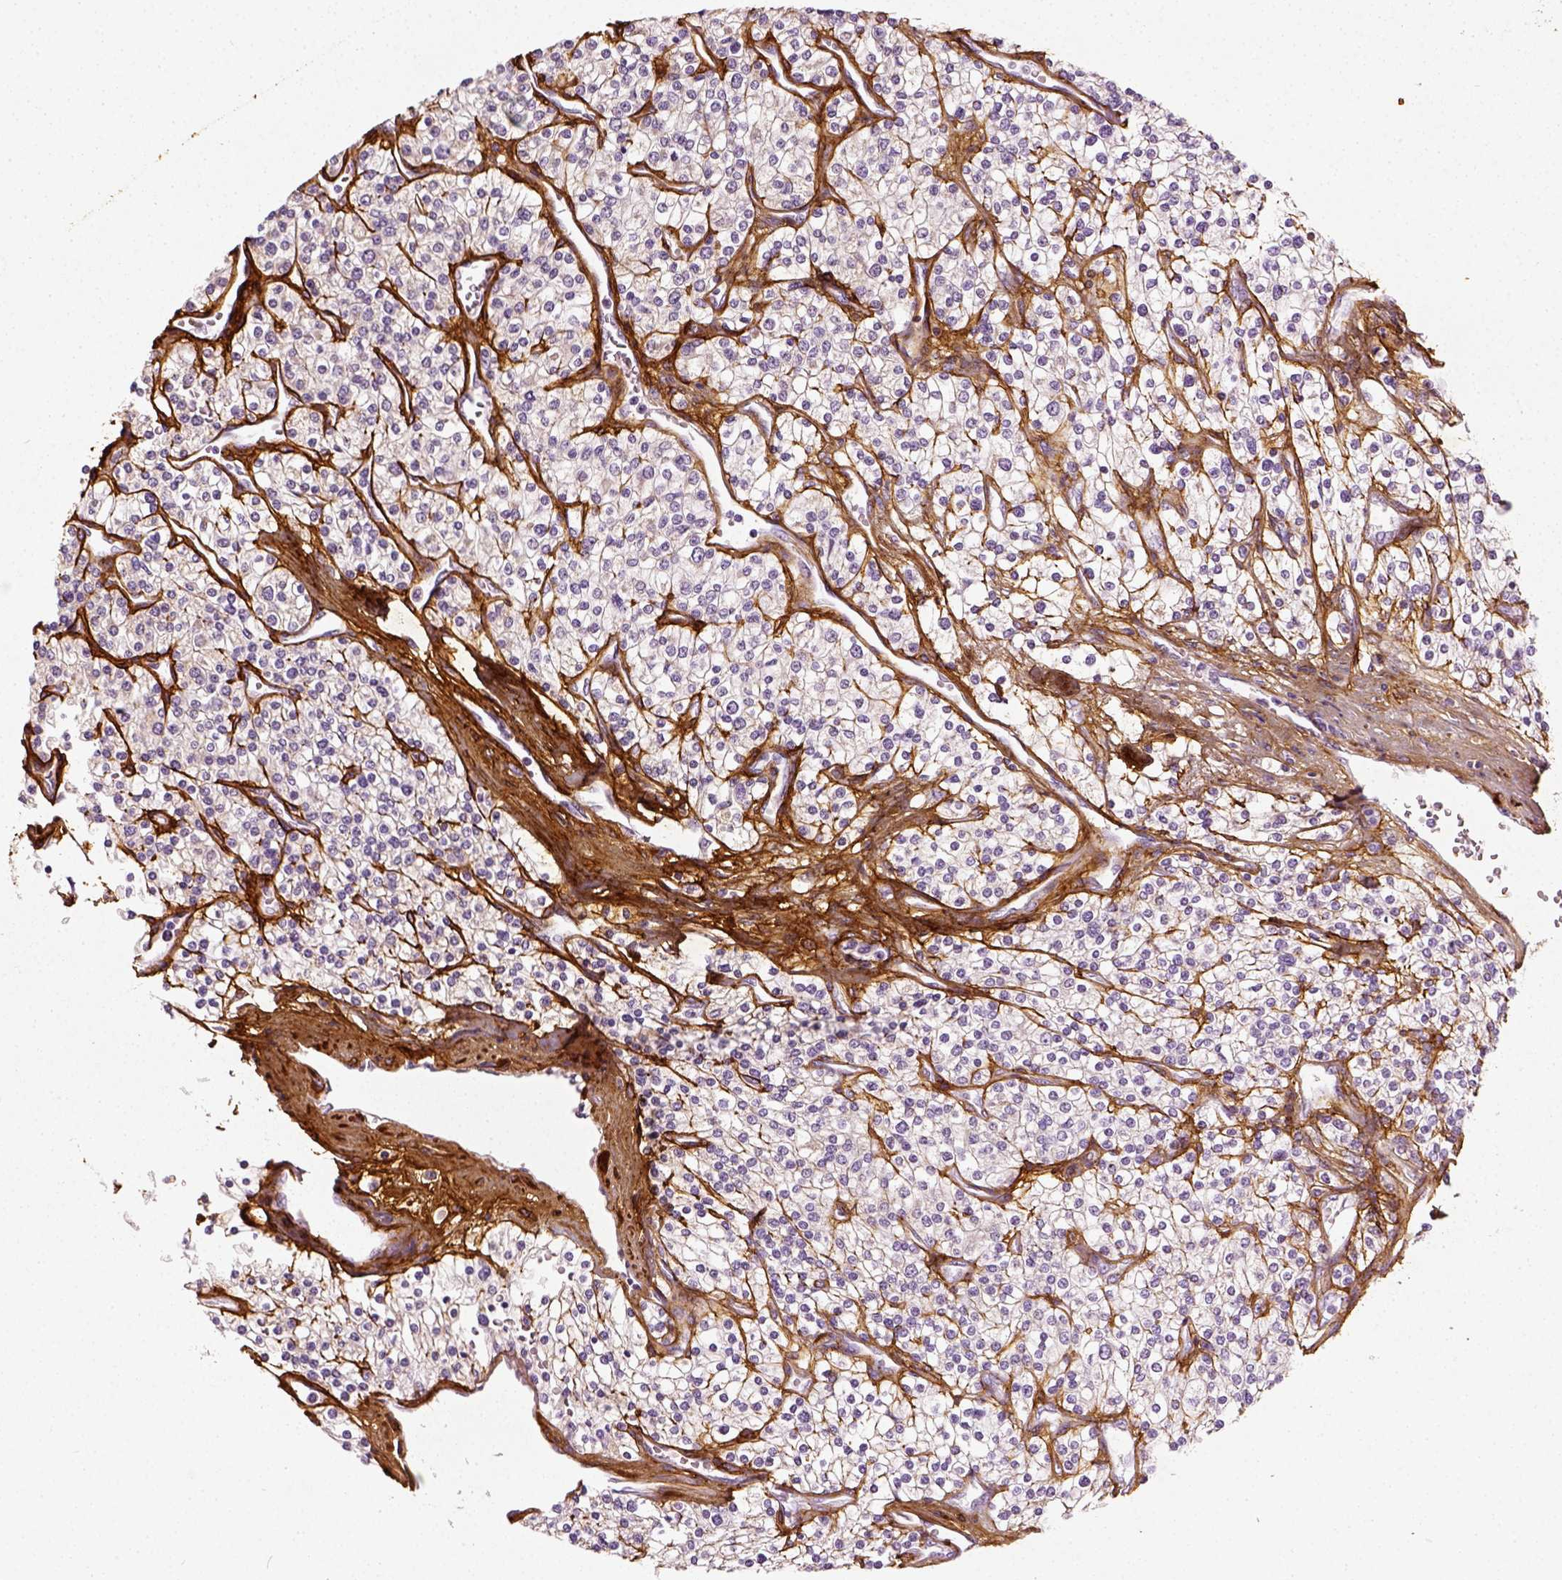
{"staining": {"intensity": "negative", "quantity": "none", "location": "none"}, "tissue": "renal cancer", "cell_type": "Tumor cells", "image_type": "cancer", "snomed": [{"axis": "morphology", "description": "Adenocarcinoma, NOS"}, {"axis": "topography", "description": "Kidney"}], "caption": "Immunohistochemistry (IHC) image of human adenocarcinoma (renal) stained for a protein (brown), which demonstrates no positivity in tumor cells.", "gene": "COL6A2", "patient": {"sex": "male", "age": 80}}